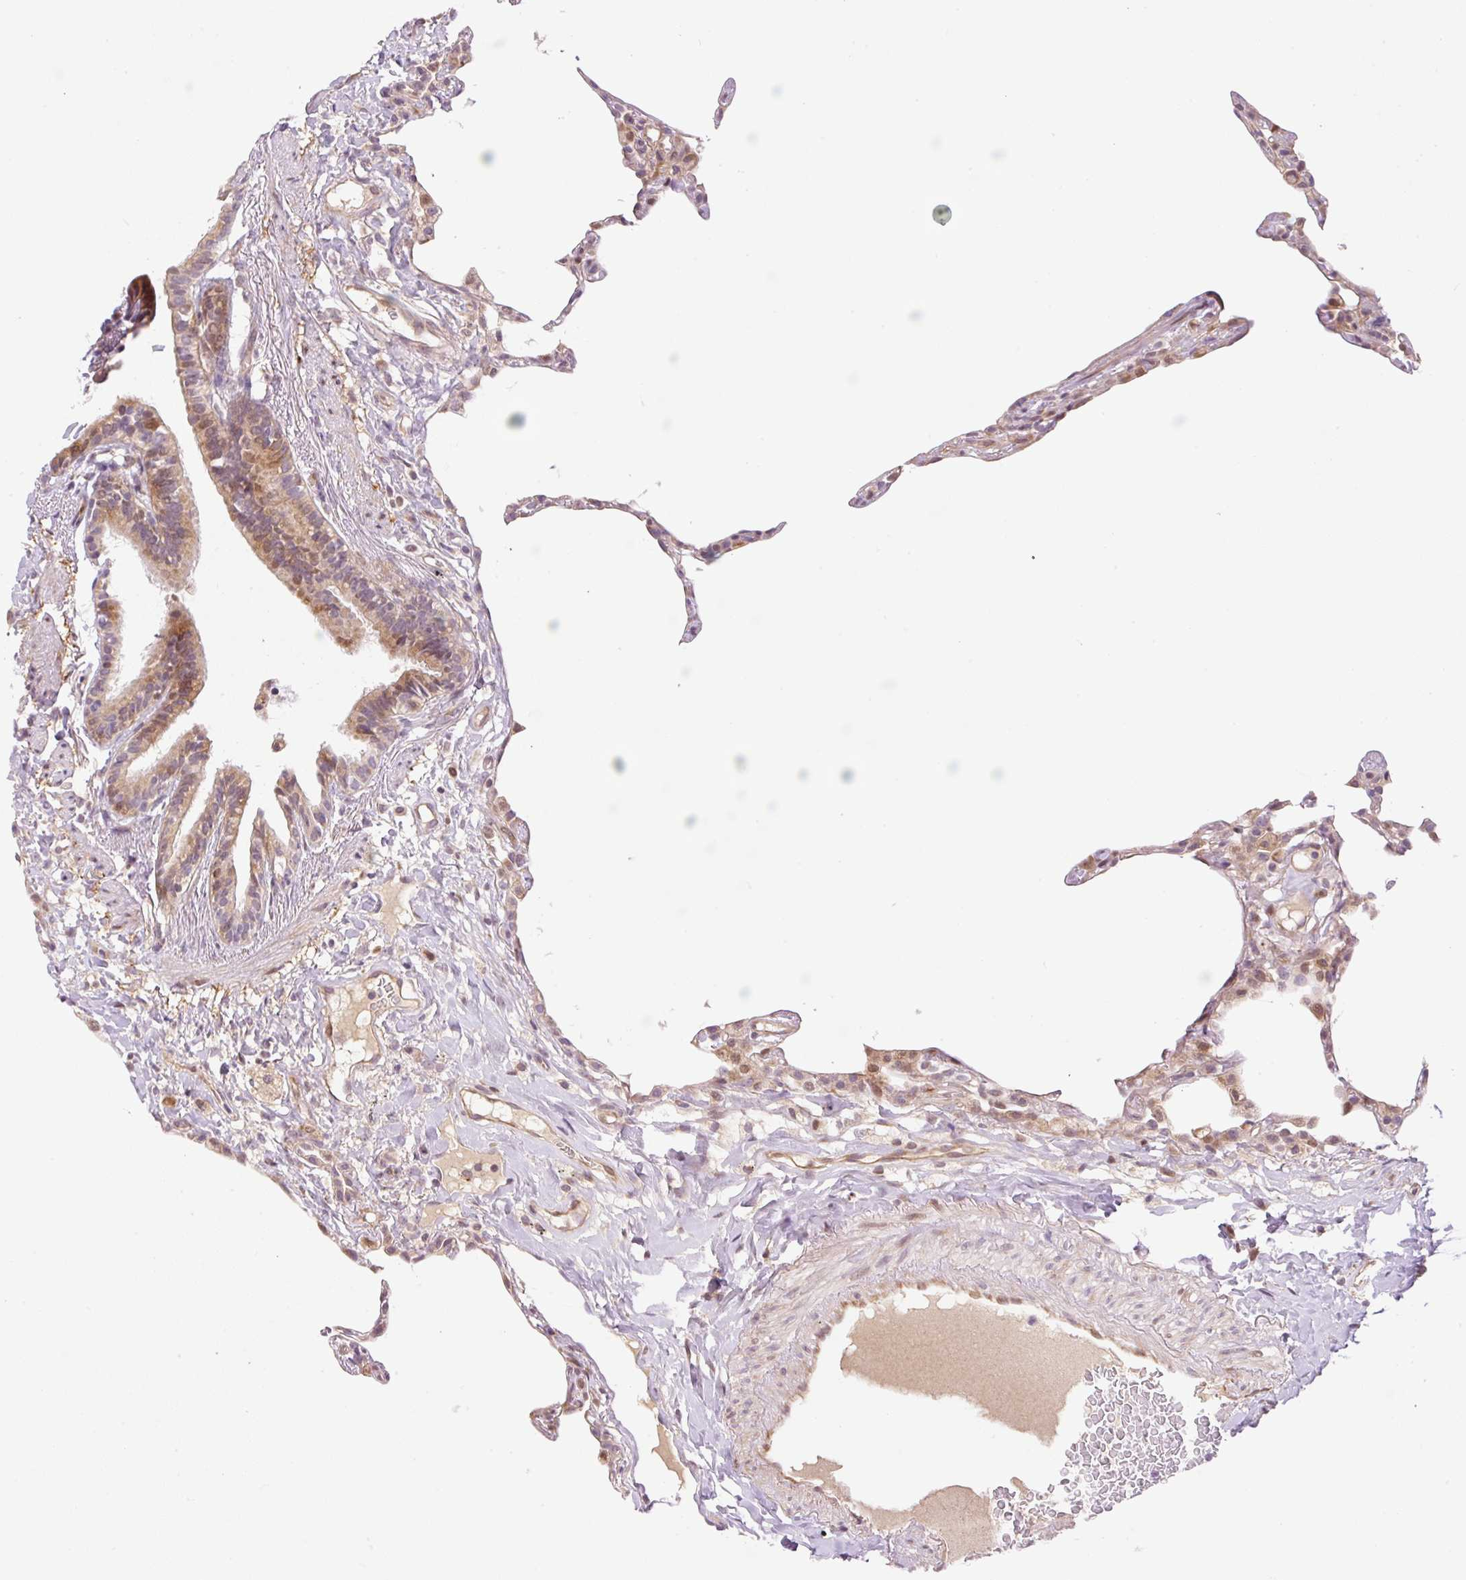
{"staining": {"intensity": "moderate", "quantity": "25%-75%", "location": "cytoplasmic/membranous,nuclear"}, "tissue": "lung", "cell_type": "Alveolar cells", "image_type": "normal", "snomed": [{"axis": "morphology", "description": "Normal tissue, NOS"}, {"axis": "topography", "description": "Lung"}], "caption": "Protein expression analysis of unremarkable human lung reveals moderate cytoplasmic/membranous,nuclear staining in approximately 25%-75% of alveolar cells.", "gene": "ZNF394", "patient": {"sex": "female", "age": 57}}